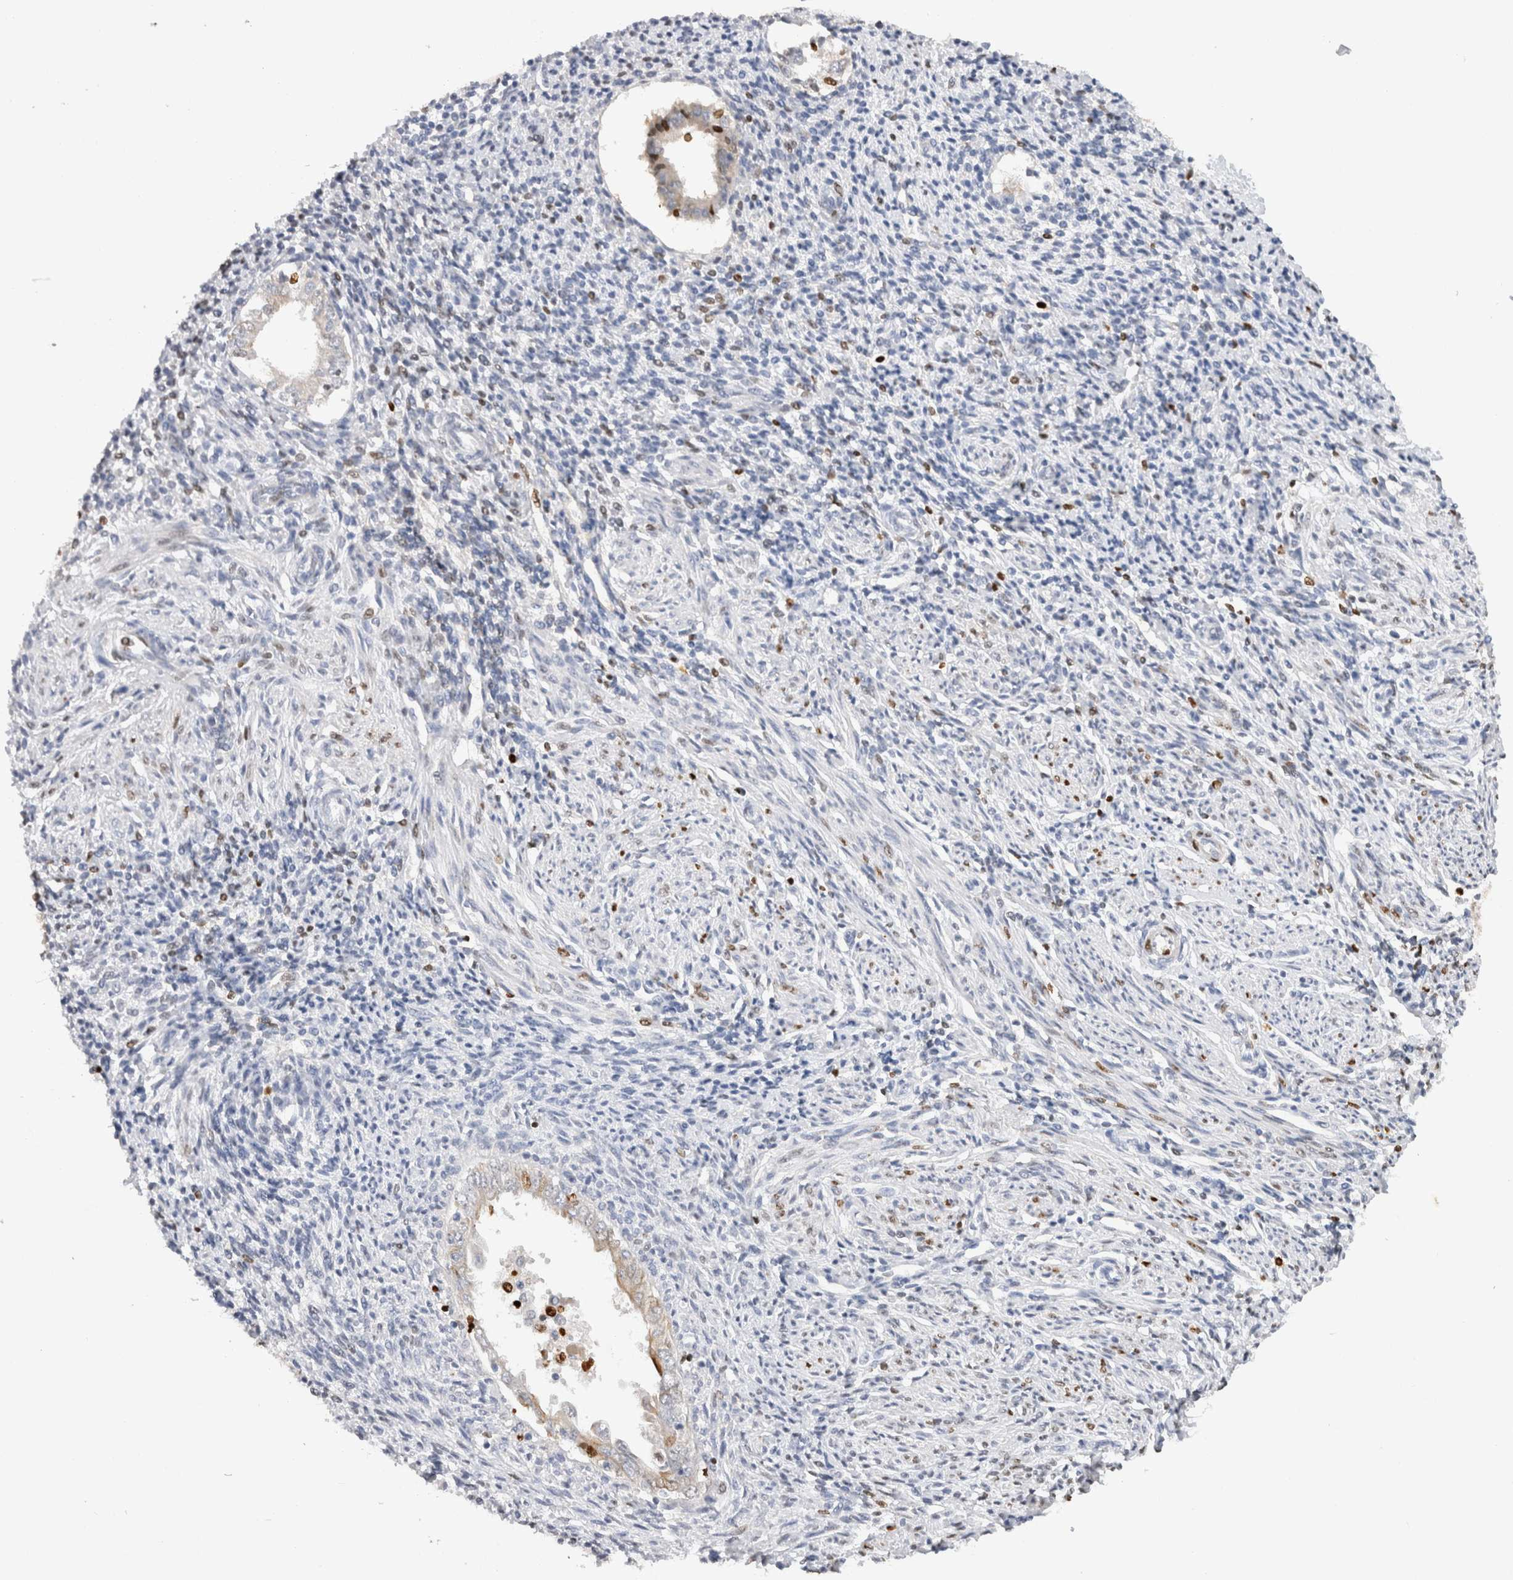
{"staining": {"intensity": "weak", "quantity": "<25%", "location": "cytoplasmic/membranous"}, "tissue": "endometrium", "cell_type": "Cells in endometrial stroma", "image_type": "normal", "snomed": [{"axis": "morphology", "description": "Normal tissue, NOS"}, {"axis": "topography", "description": "Endometrium"}], "caption": "Image shows no significant protein expression in cells in endometrial stroma of unremarkable endometrium. (Brightfield microscopy of DAB (3,3'-diaminobenzidine) immunohistochemistry (IHC) at high magnification).", "gene": "GAS1", "patient": {"sex": "female", "age": 66}}